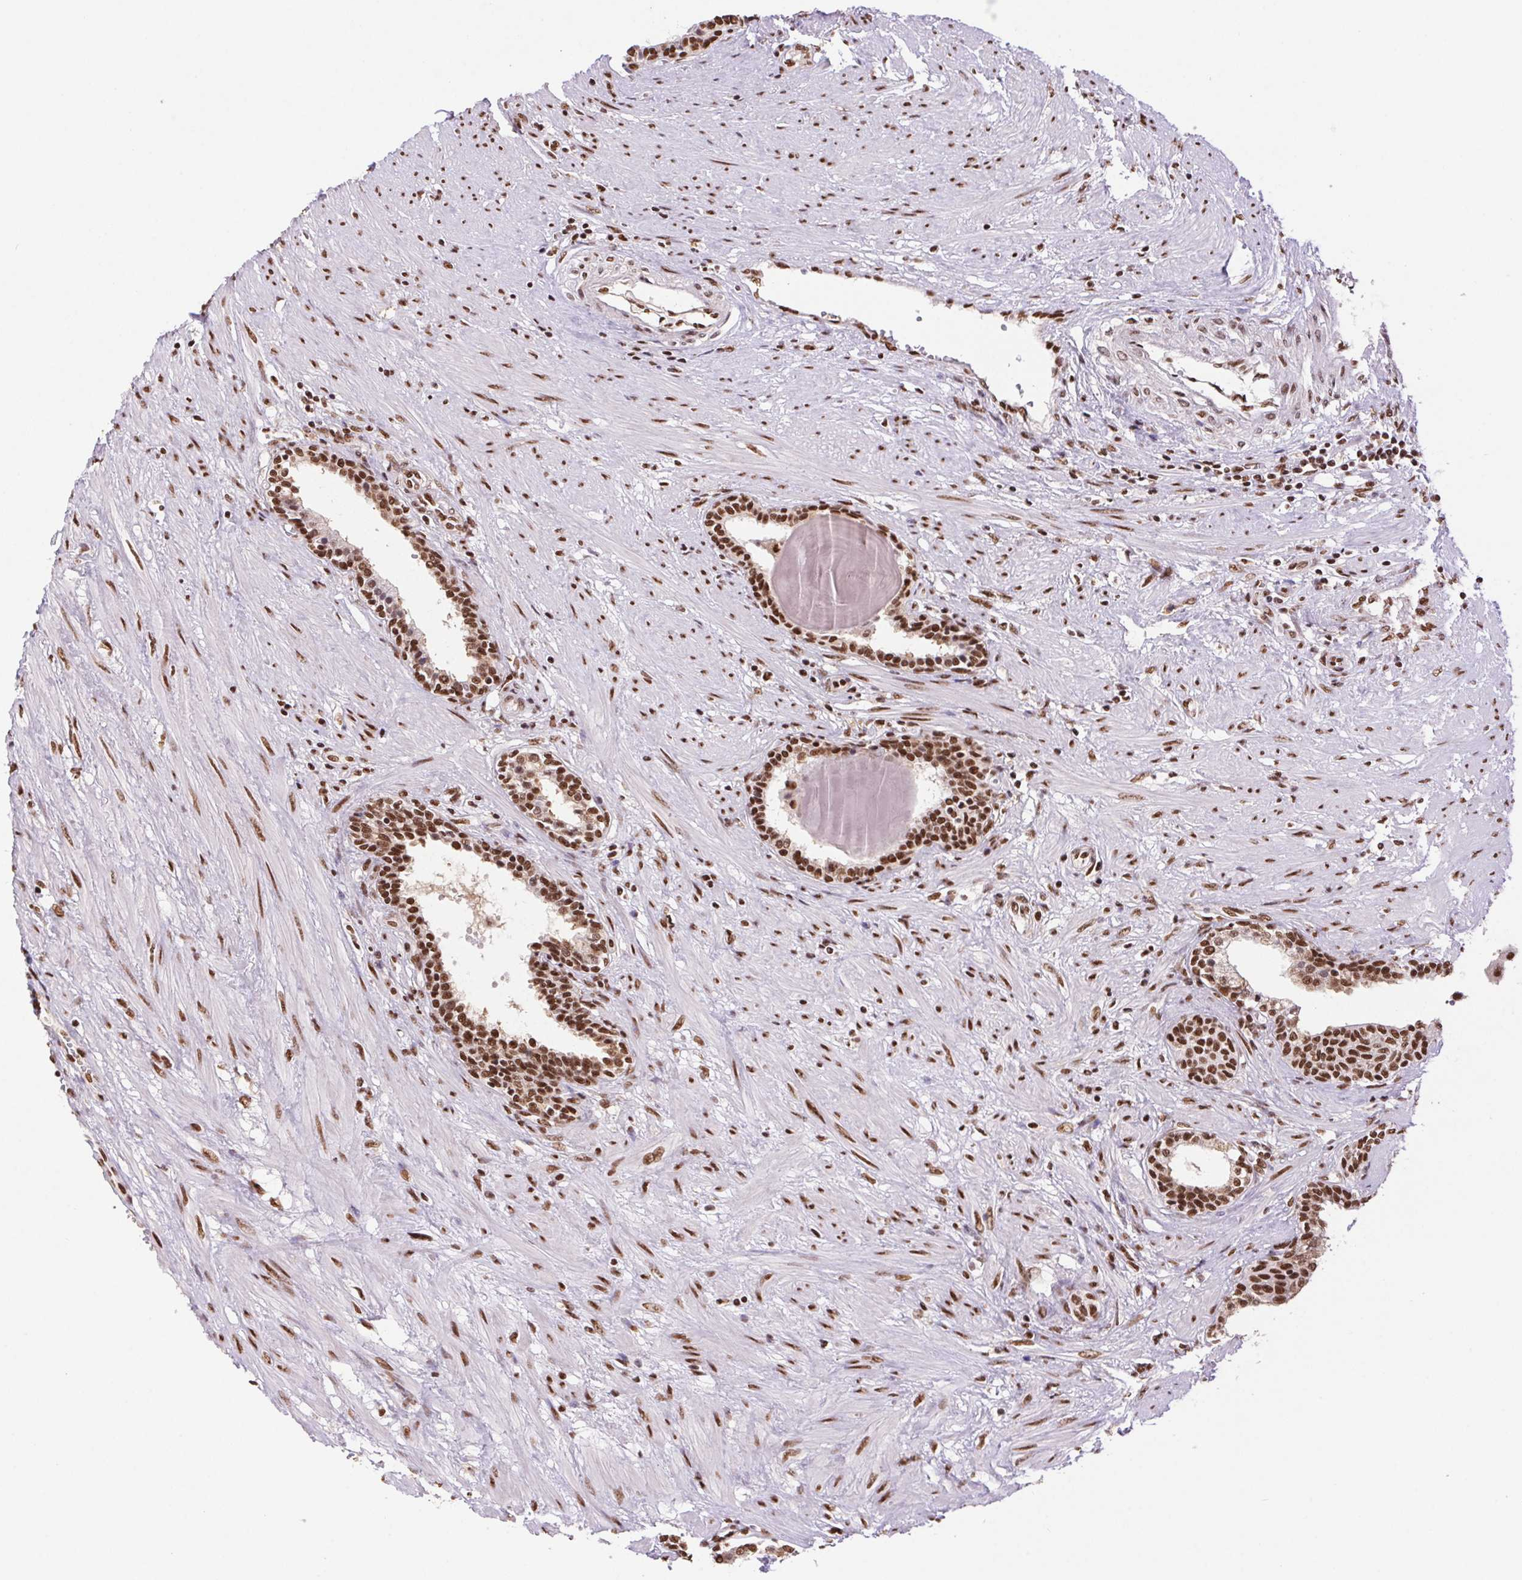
{"staining": {"intensity": "strong", "quantity": ">75%", "location": "nuclear"}, "tissue": "prostate", "cell_type": "Glandular cells", "image_type": "normal", "snomed": [{"axis": "morphology", "description": "Normal tissue, NOS"}, {"axis": "topography", "description": "Prostate"}], "caption": "A brown stain labels strong nuclear staining of a protein in glandular cells of unremarkable human prostate.", "gene": "ZNF207", "patient": {"sex": "male", "age": 55}}